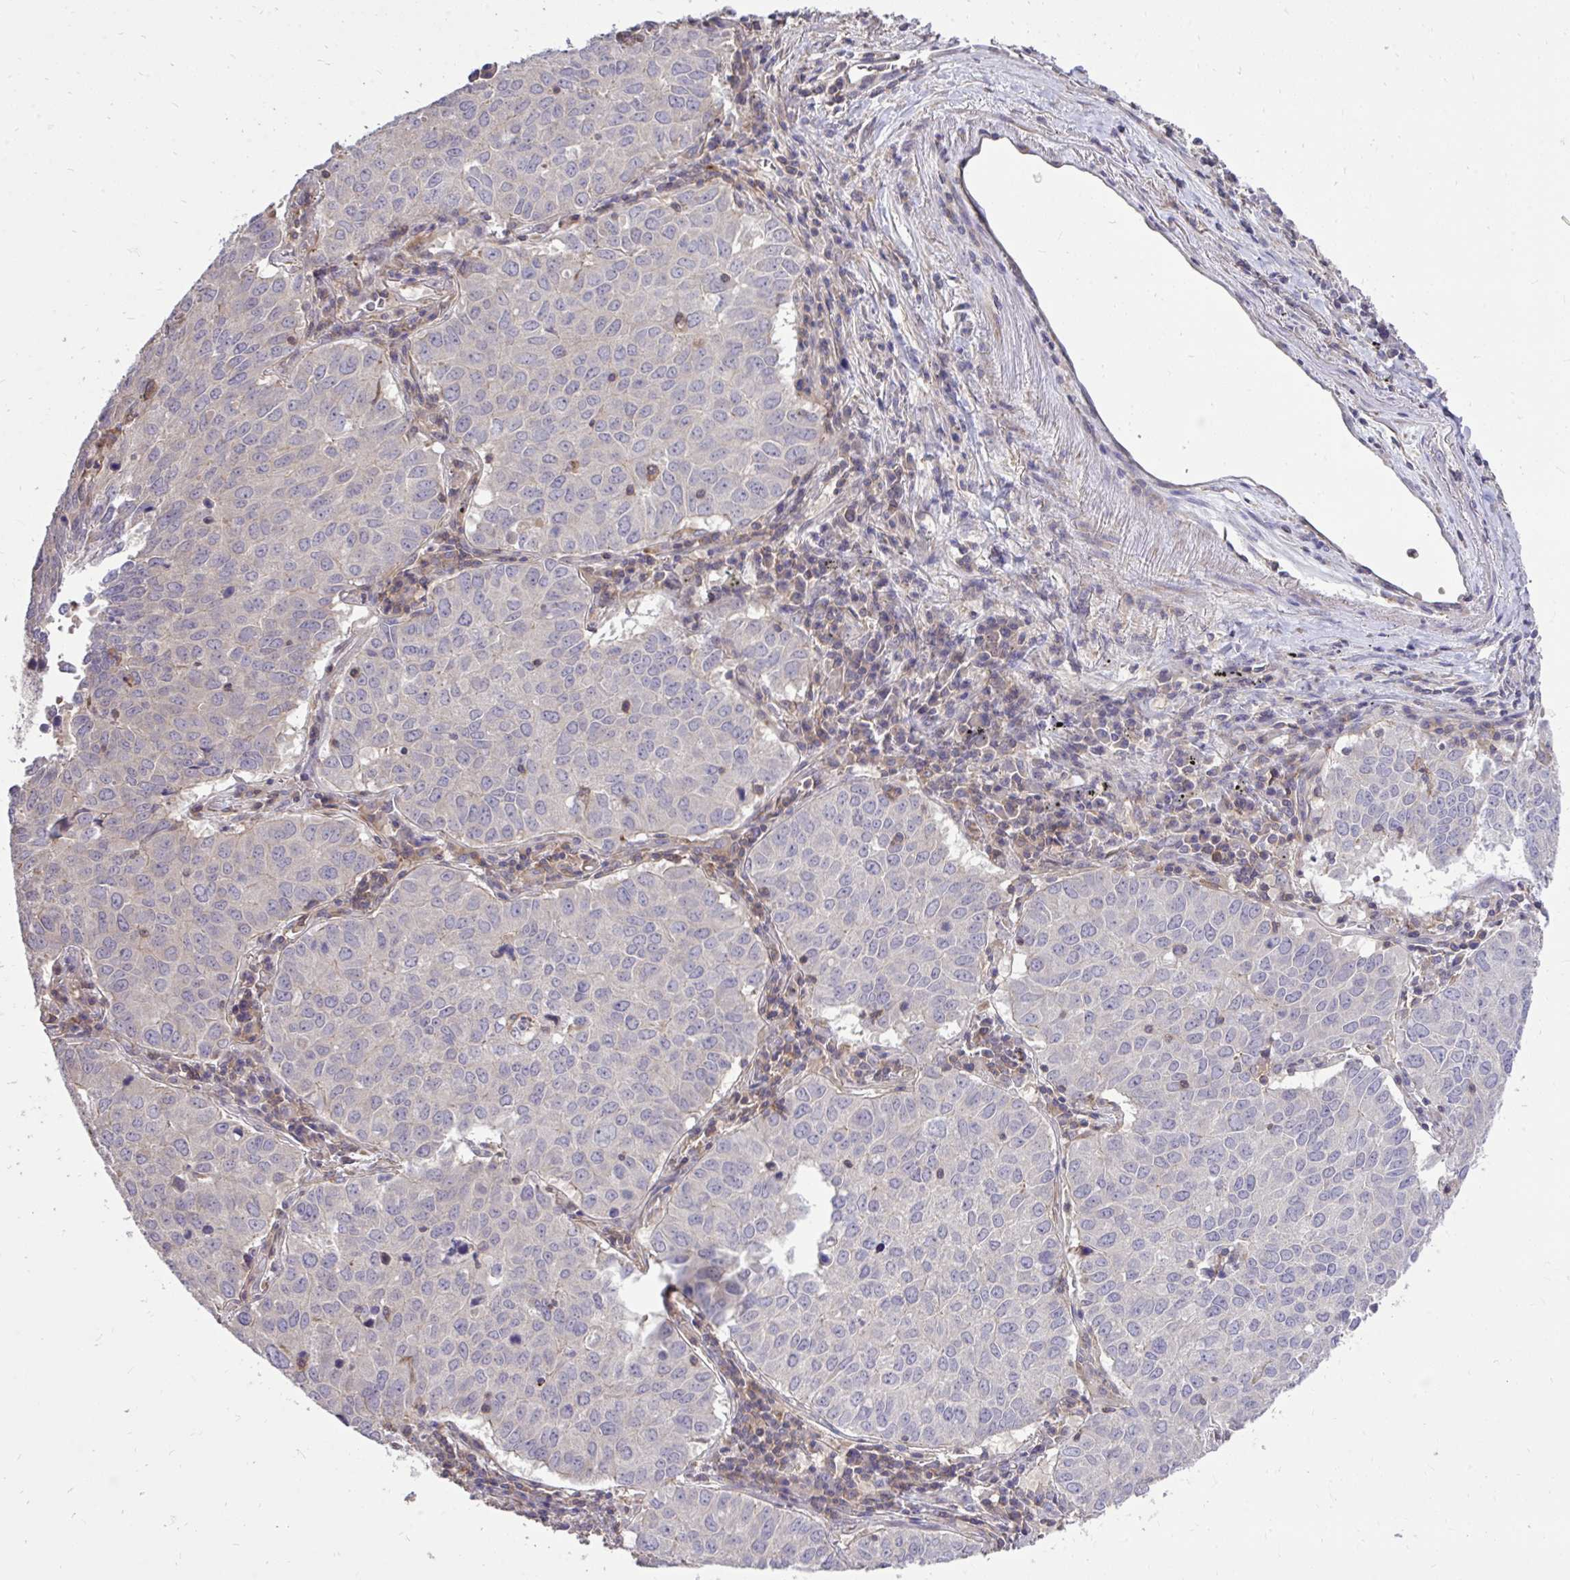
{"staining": {"intensity": "negative", "quantity": "none", "location": "none"}, "tissue": "lung cancer", "cell_type": "Tumor cells", "image_type": "cancer", "snomed": [{"axis": "morphology", "description": "Adenocarcinoma, NOS"}, {"axis": "topography", "description": "Lung"}], "caption": "An immunohistochemistry image of adenocarcinoma (lung) is shown. There is no staining in tumor cells of adenocarcinoma (lung).", "gene": "IGFL2", "patient": {"sex": "female", "age": 50}}